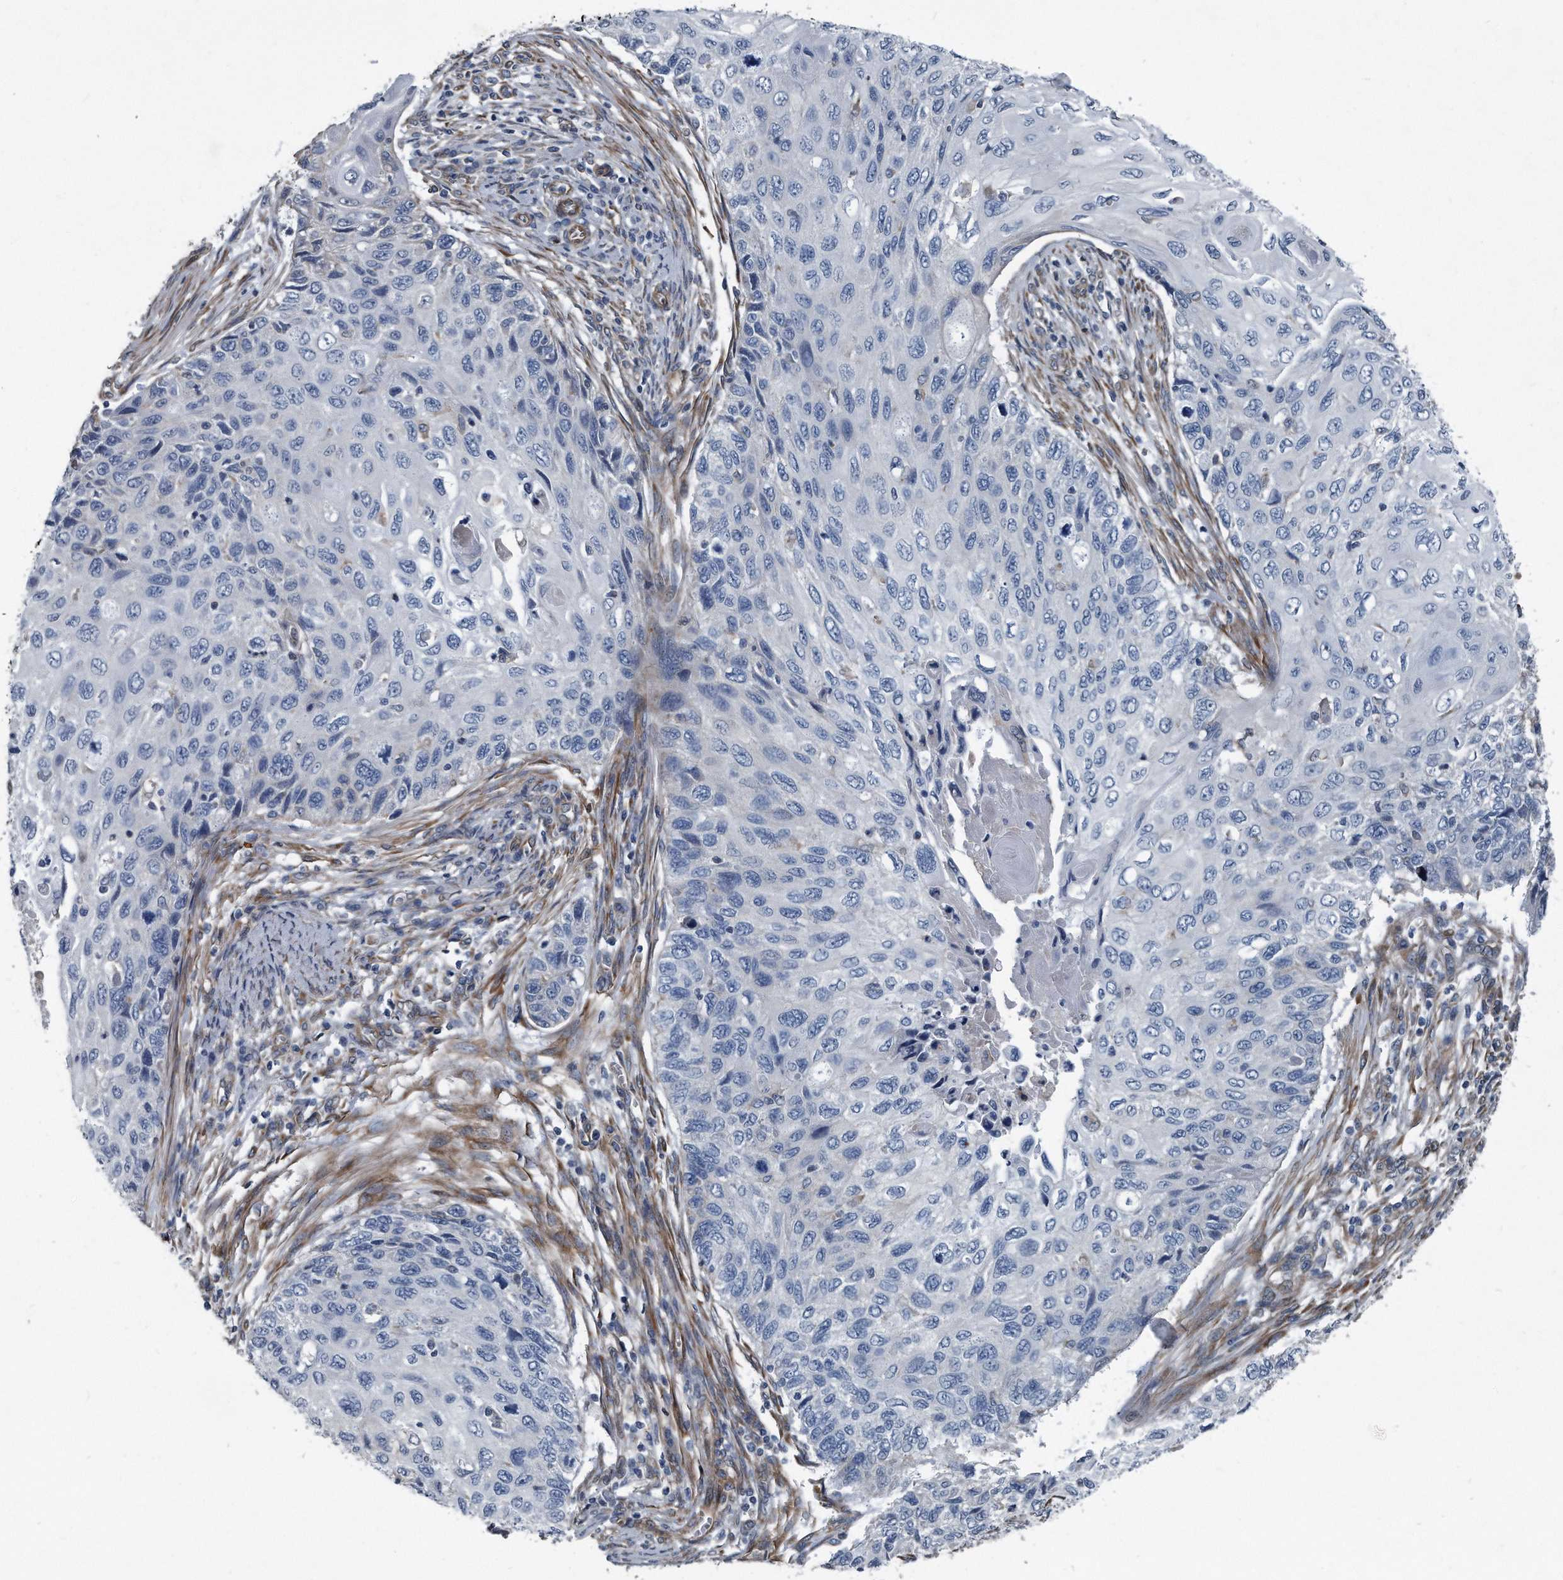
{"staining": {"intensity": "negative", "quantity": "none", "location": "none"}, "tissue": "cervical cancer", "cell_type": "Tumor cells", "image_type": "cancer", "snomed": [{"axis": "morphology", "description": "Squamous cell carcinoma, NOS"}, {"axis": "topography", "description": "Cervix"}], "caption": "IHC of squamous cell carcinoma (cervical) displays no expression in tumor cells.", "gene": "PLEC", "patient": {"sex": "female", "age": 70}}